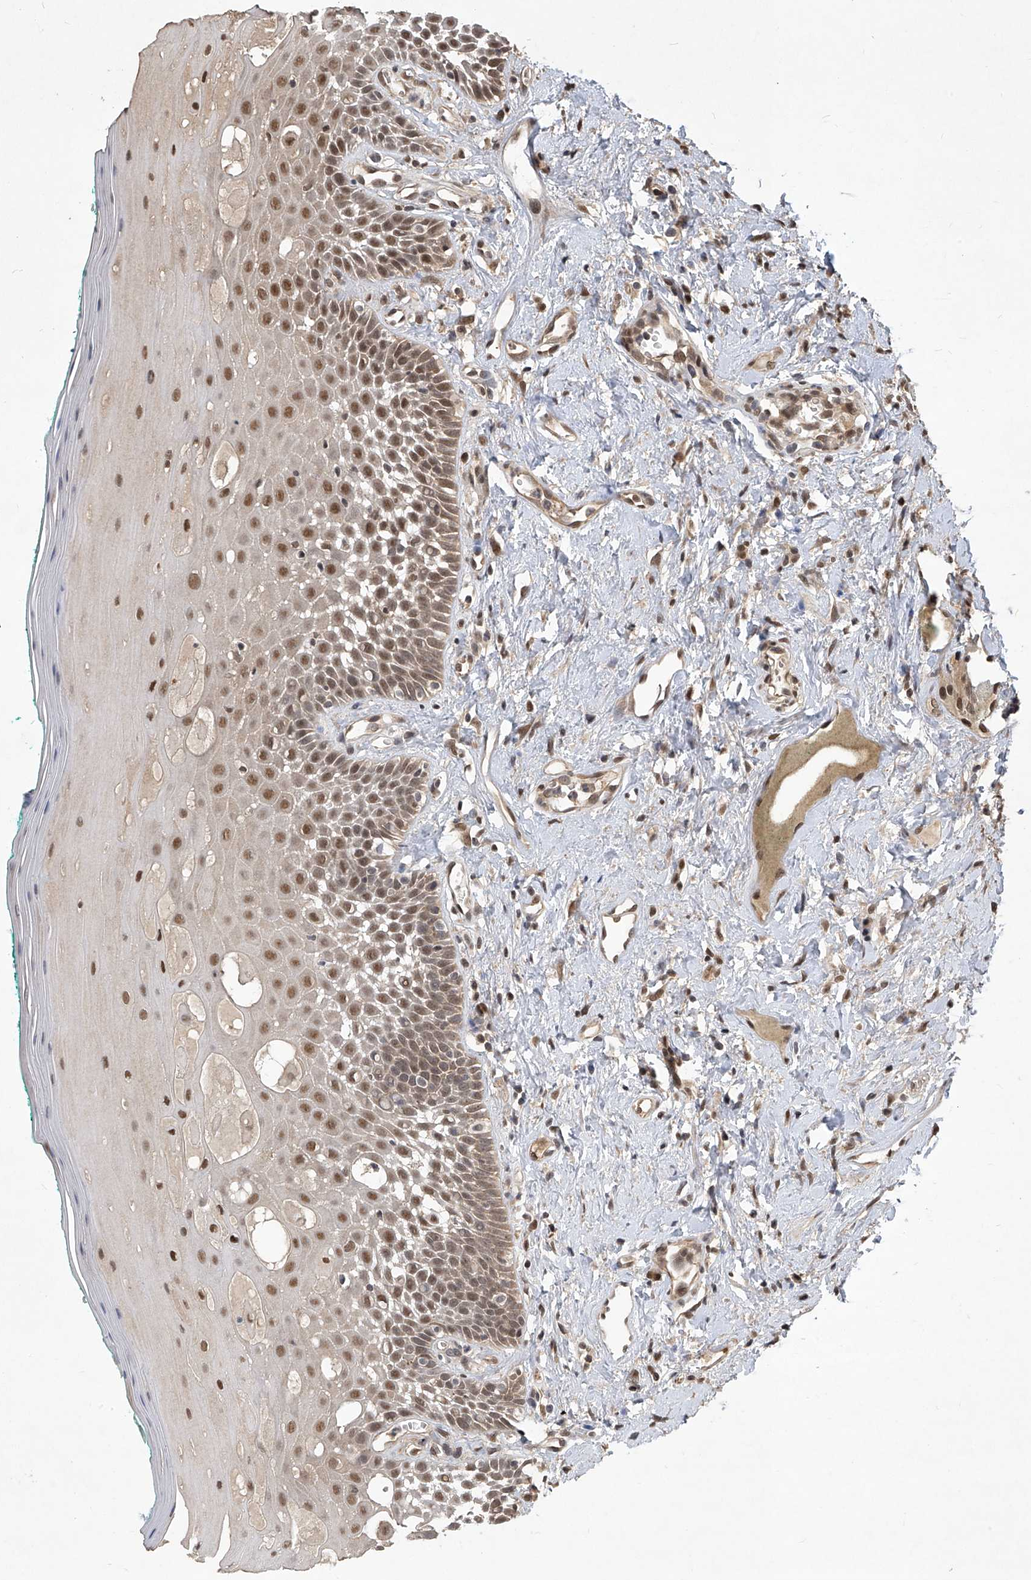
{"staining": {"intensity": "moderate", "quantity": ">75%", "location": "cytoplasmic/membranous,nuclear"}, "tissue": "oral mucosa", "cell_type": "Squamous epithelial cells", "image_type": "normal", "snomed": [{"axis": "morphology", "description": "Normal tissue, NOS"}, {"axis": "topography", "description": "Oral tissue"}], "caption": "Immunohistochemistry histopathology image of benign oral mucosa stained for a protein (brown), which shows medium levels of moderate cytoplasmic/membranous,nuclear staining in approximately >75% of squamous epithelial cells.", "gene": "PSMB1", "patient": {"sex": "female", "age": 70}}